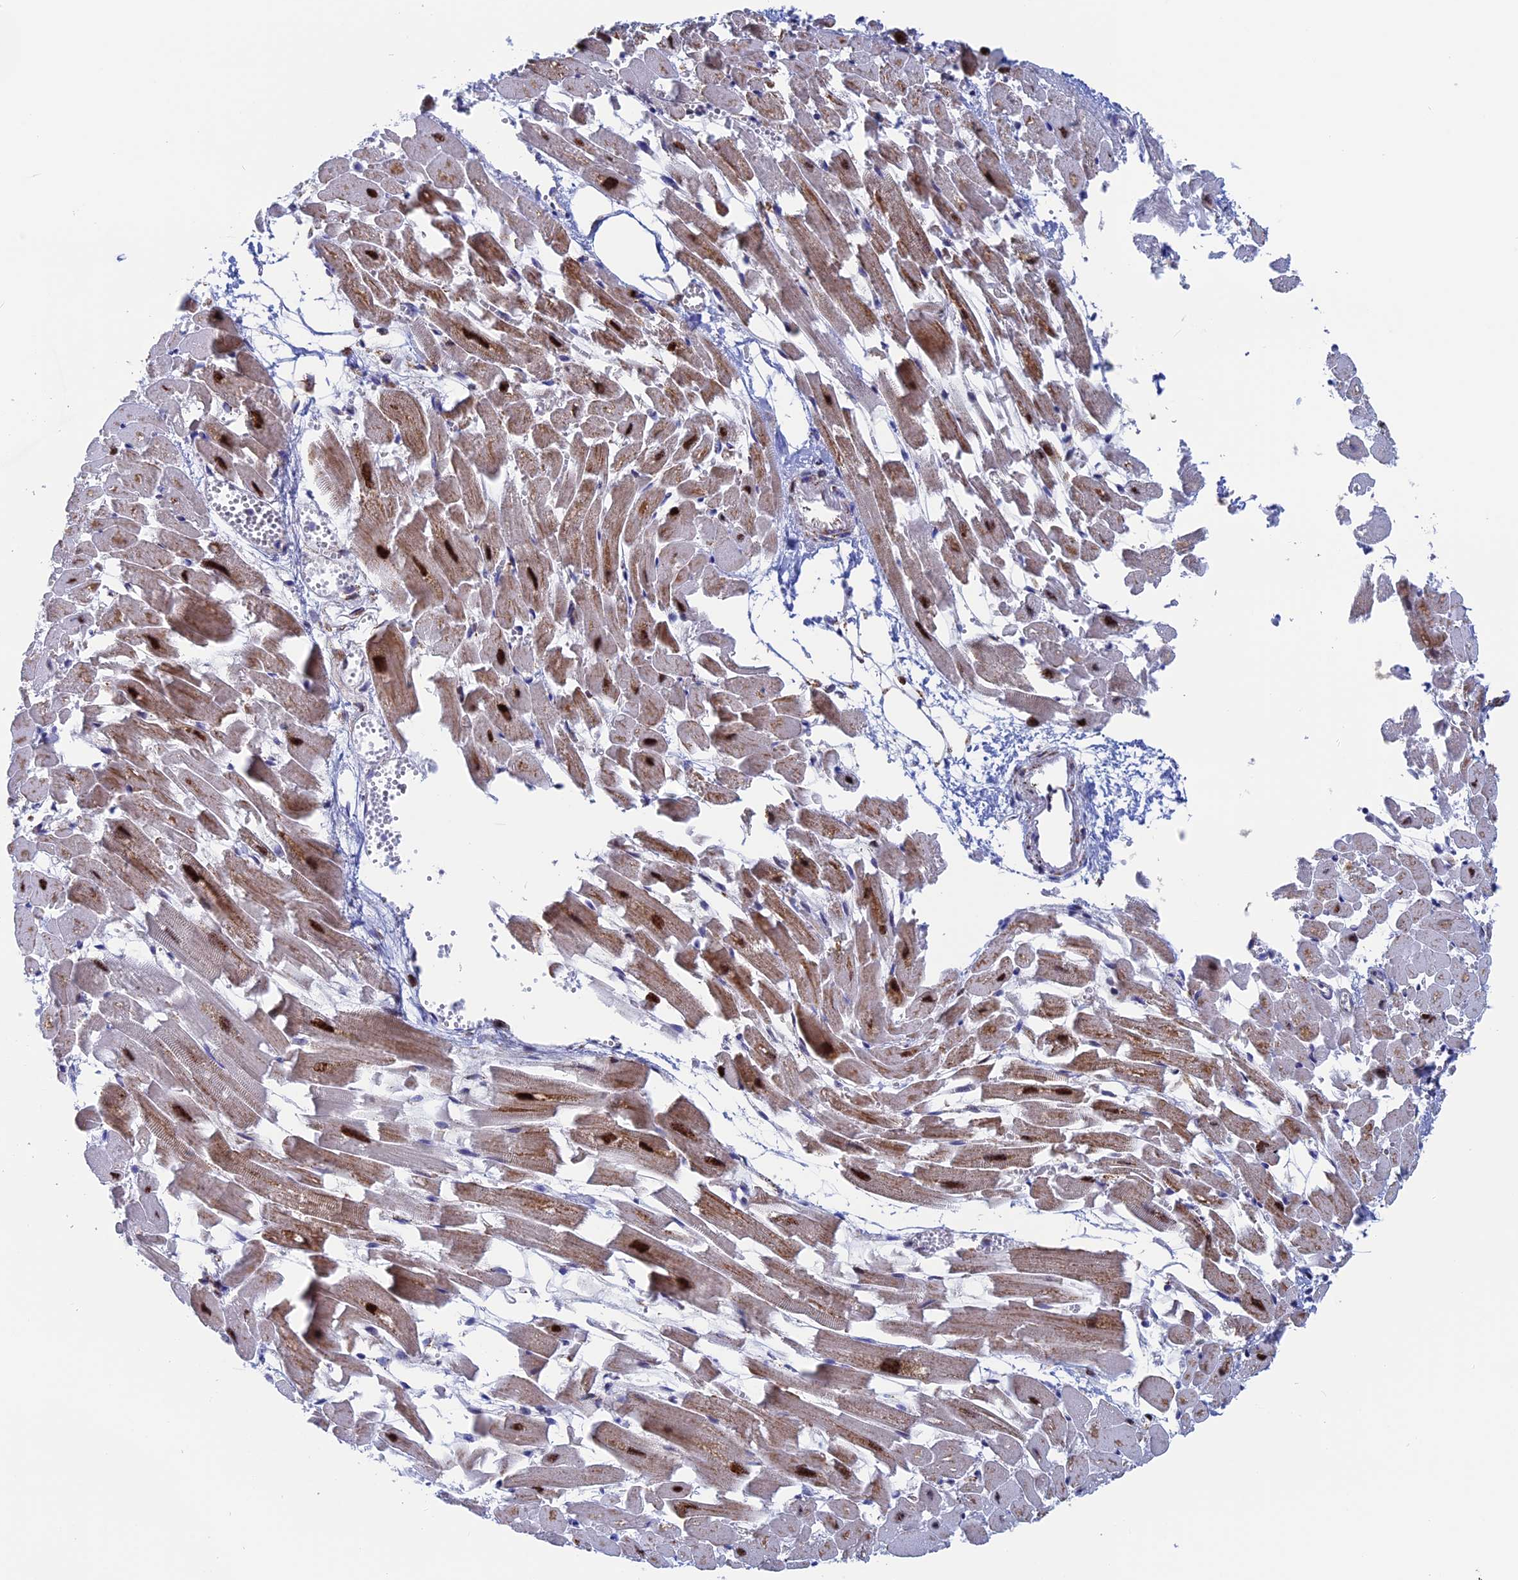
{"staining": {"intensity": "moderate", "quantity": "25%-75%", "location": "cytoplasmic/membranous"}, "tissue": "heart muscle", "cell_type": "Cardiomyocytes", "image_type": "normal", "snomed": [{"axis": "morphology", "description": "Normal tissue, NOS"}, {"axis": "topography", "description": "Heart"}], "caption": "Heart muscle stained with immunohistochemistry (IHC) exhibits moderate cytoplasmic/membranous staining in about 25%-75% of cardiomyocytes.", "gene": "WDR83", "patient": {"sex": "female", "age": 64}}